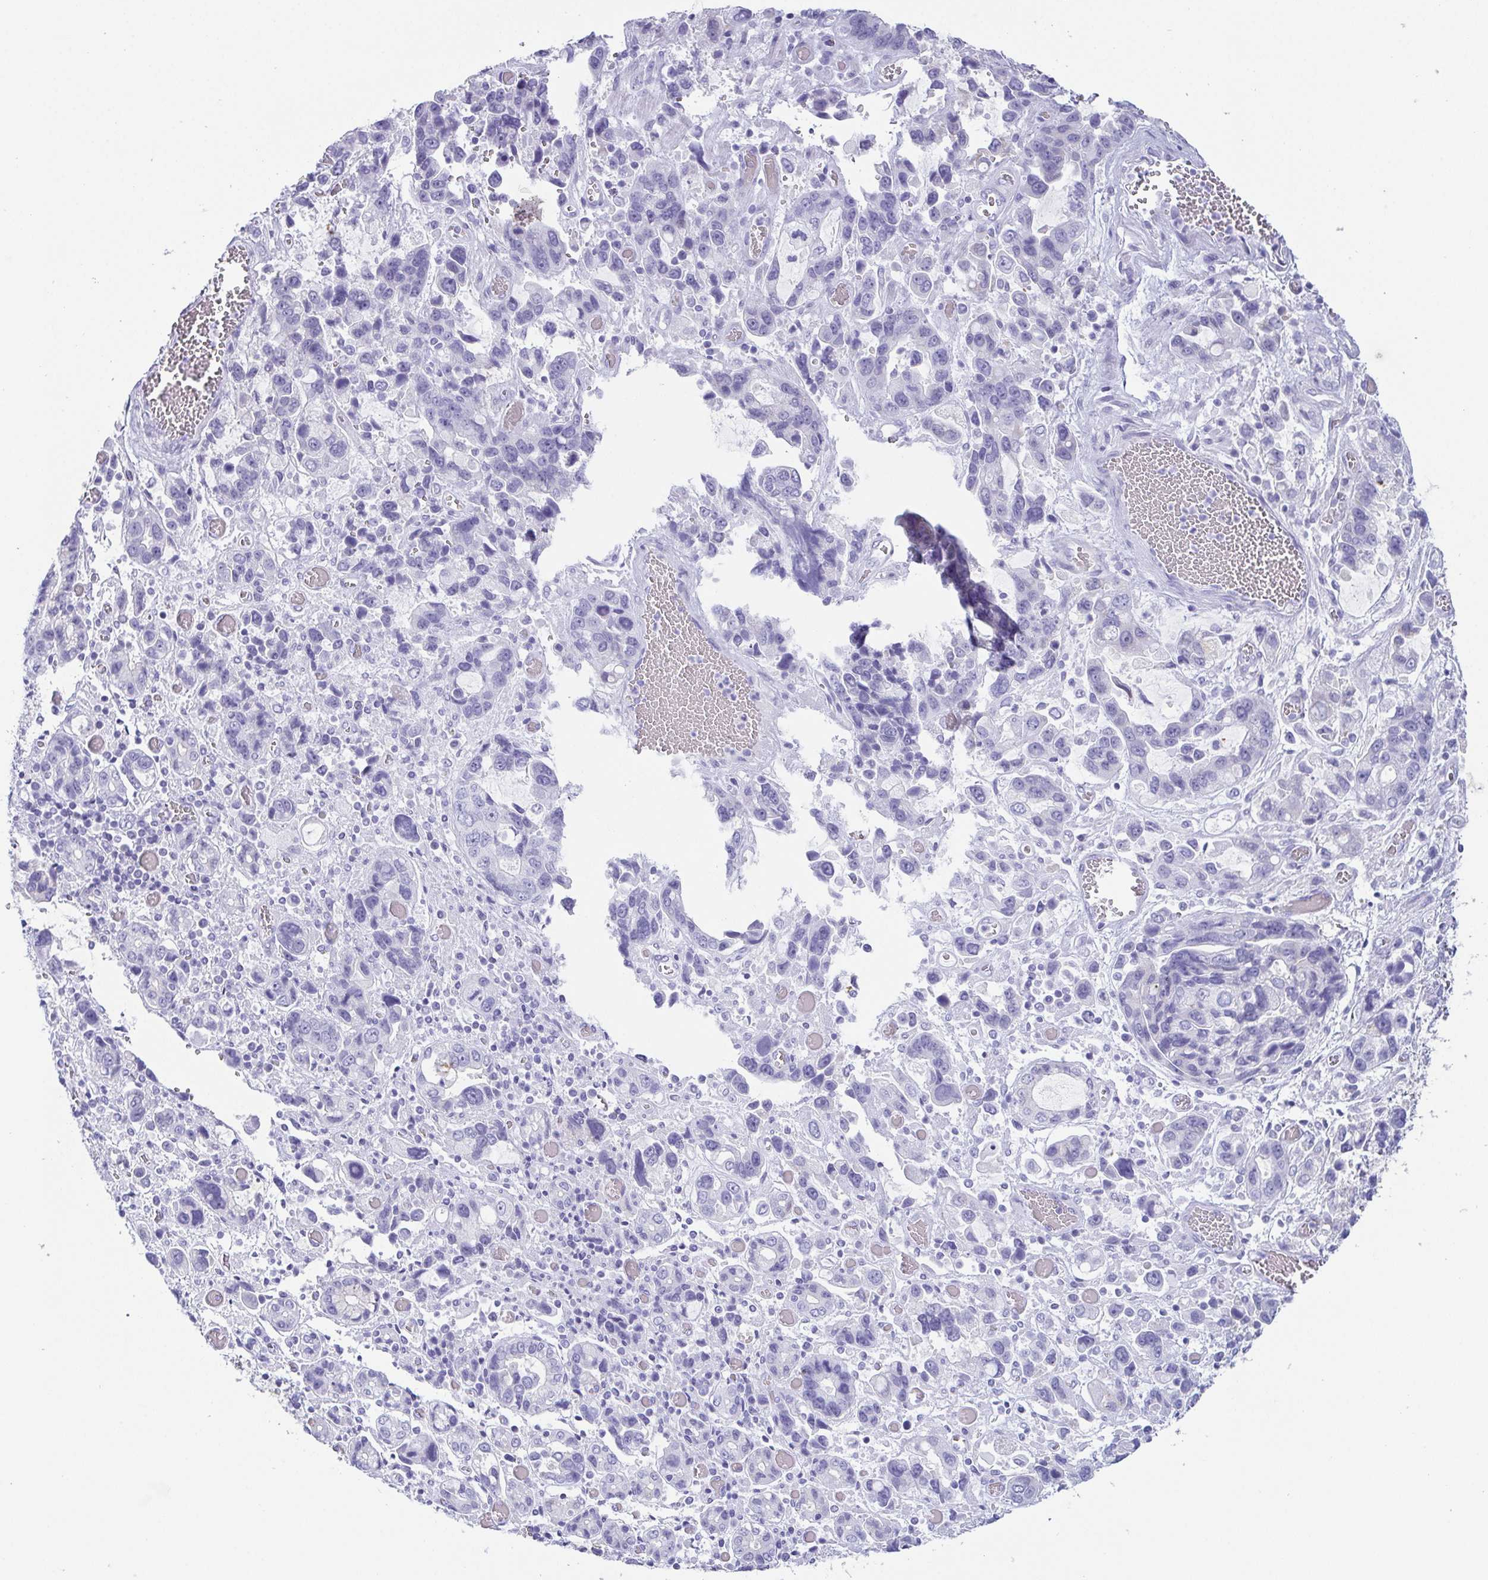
{"staining": {"intensity": "negative", "quantity": "none", "location": "none"}, "tissue": "stomach cancer", "cell_type": "Tumor cells", "image_type": "cancer", "snomed": [{"axis": "morphology", "description": "Adenocarcinoma, NOS"}, {"axis": "topography", "description": "Stomach, upper"}], "caption": "Protein analysis of stomach cancer demonstrates no significant expression in tumor cells.", "gene": "TEX19", "patient": {"sex": "female", "age": 81}}